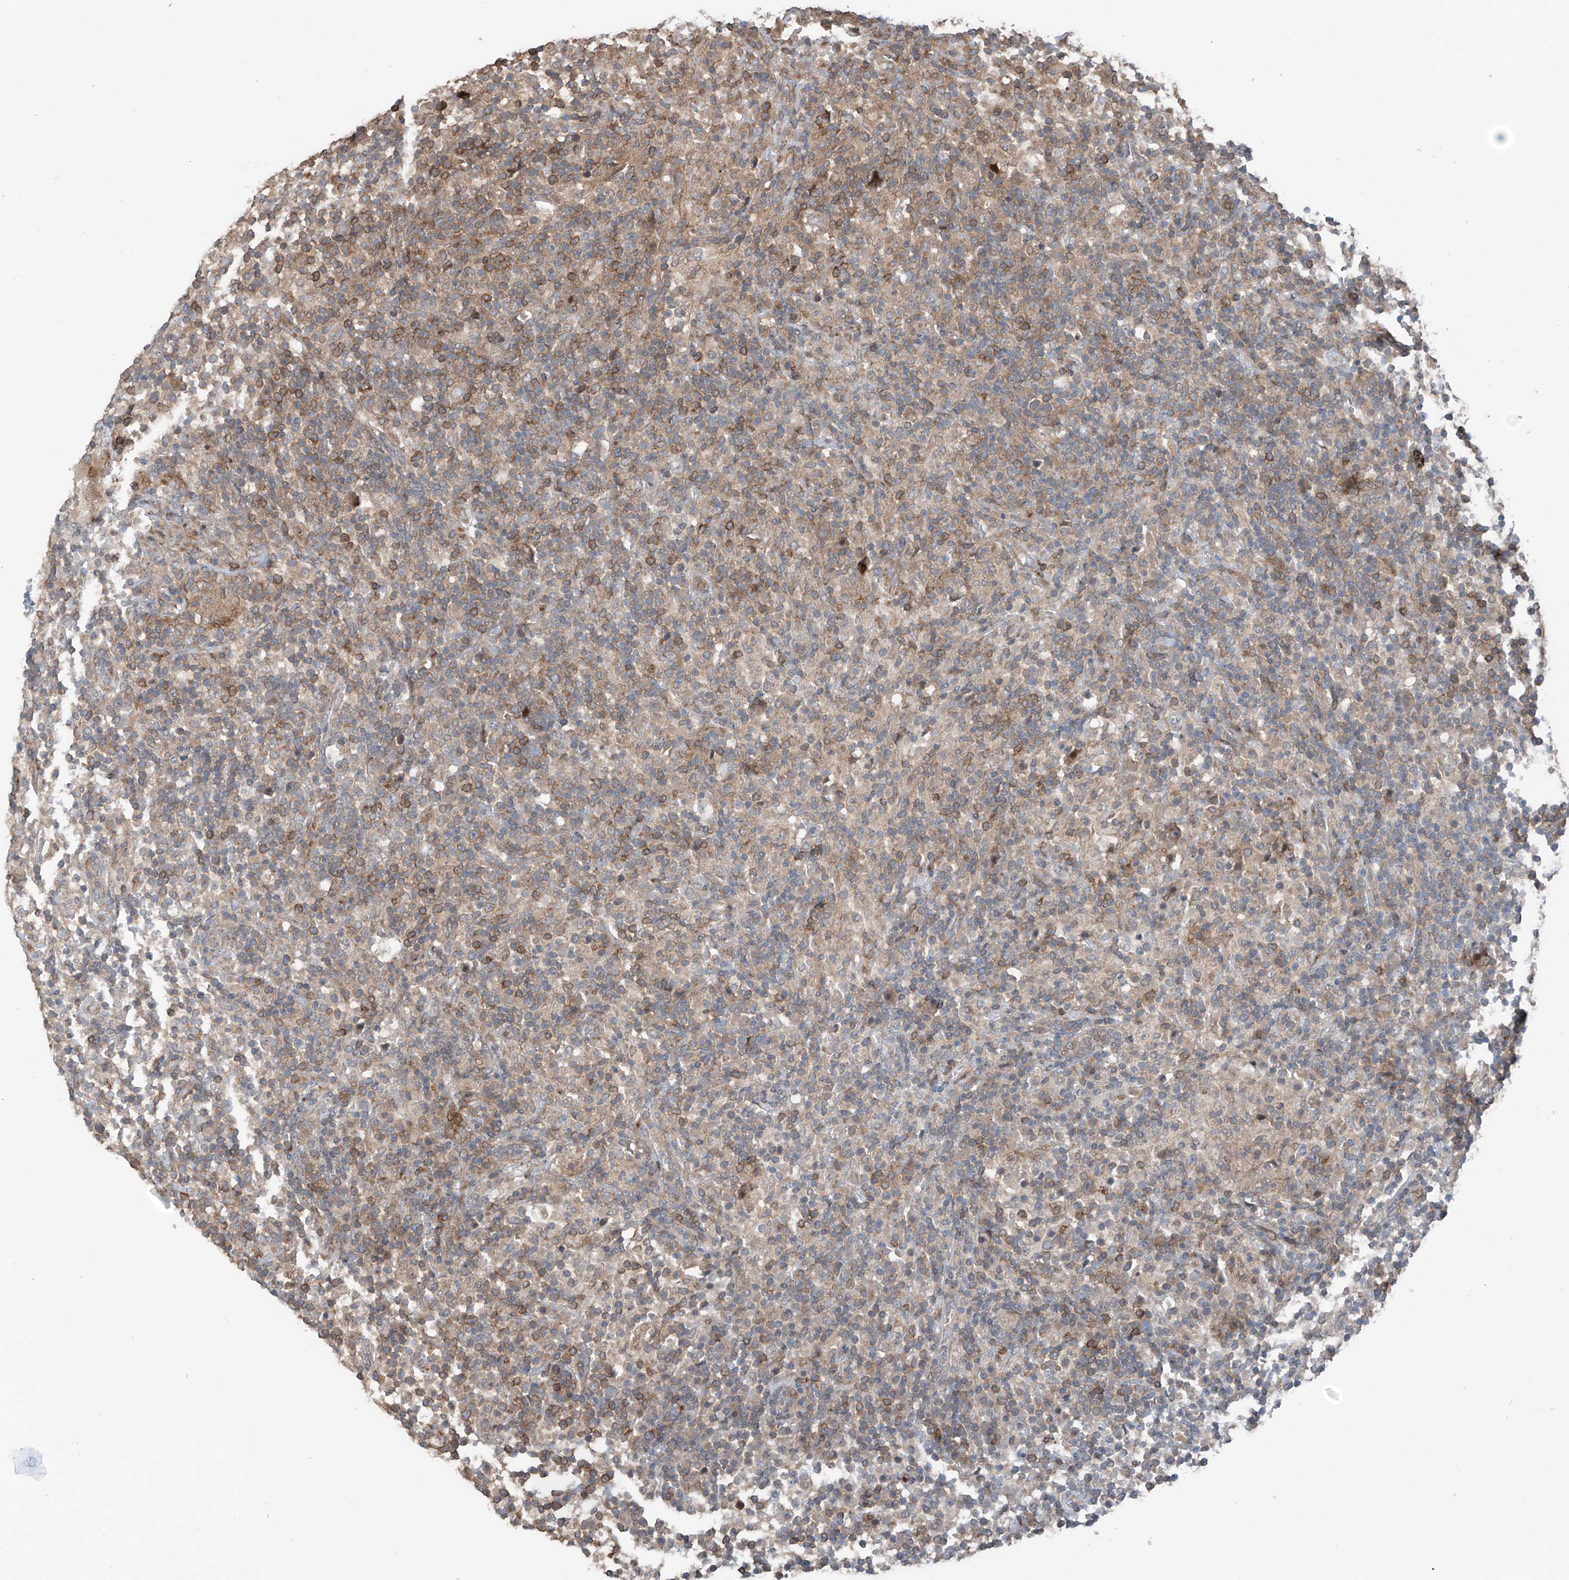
{"staining": {"intensity": "moderate", "quantity": ">75%", "location": "cytoplasmic/membranous"}, "tissue": "lymphoma", "cell_type": "Tumor cells", "image_type": "cancer", "snomed": [{"axis": "morphology", "description": "Hodgkin's disease, NOS"}, {"axis": "topography", "description": "Lymph node"}], "caption": "A micrograph of human lymphoma stained for a protein reveals moderate cytoplasmic/membranous brown staining in tumor cells.", "gene": "SAMD3", "patient": {"sex": "male", "age": 70}}